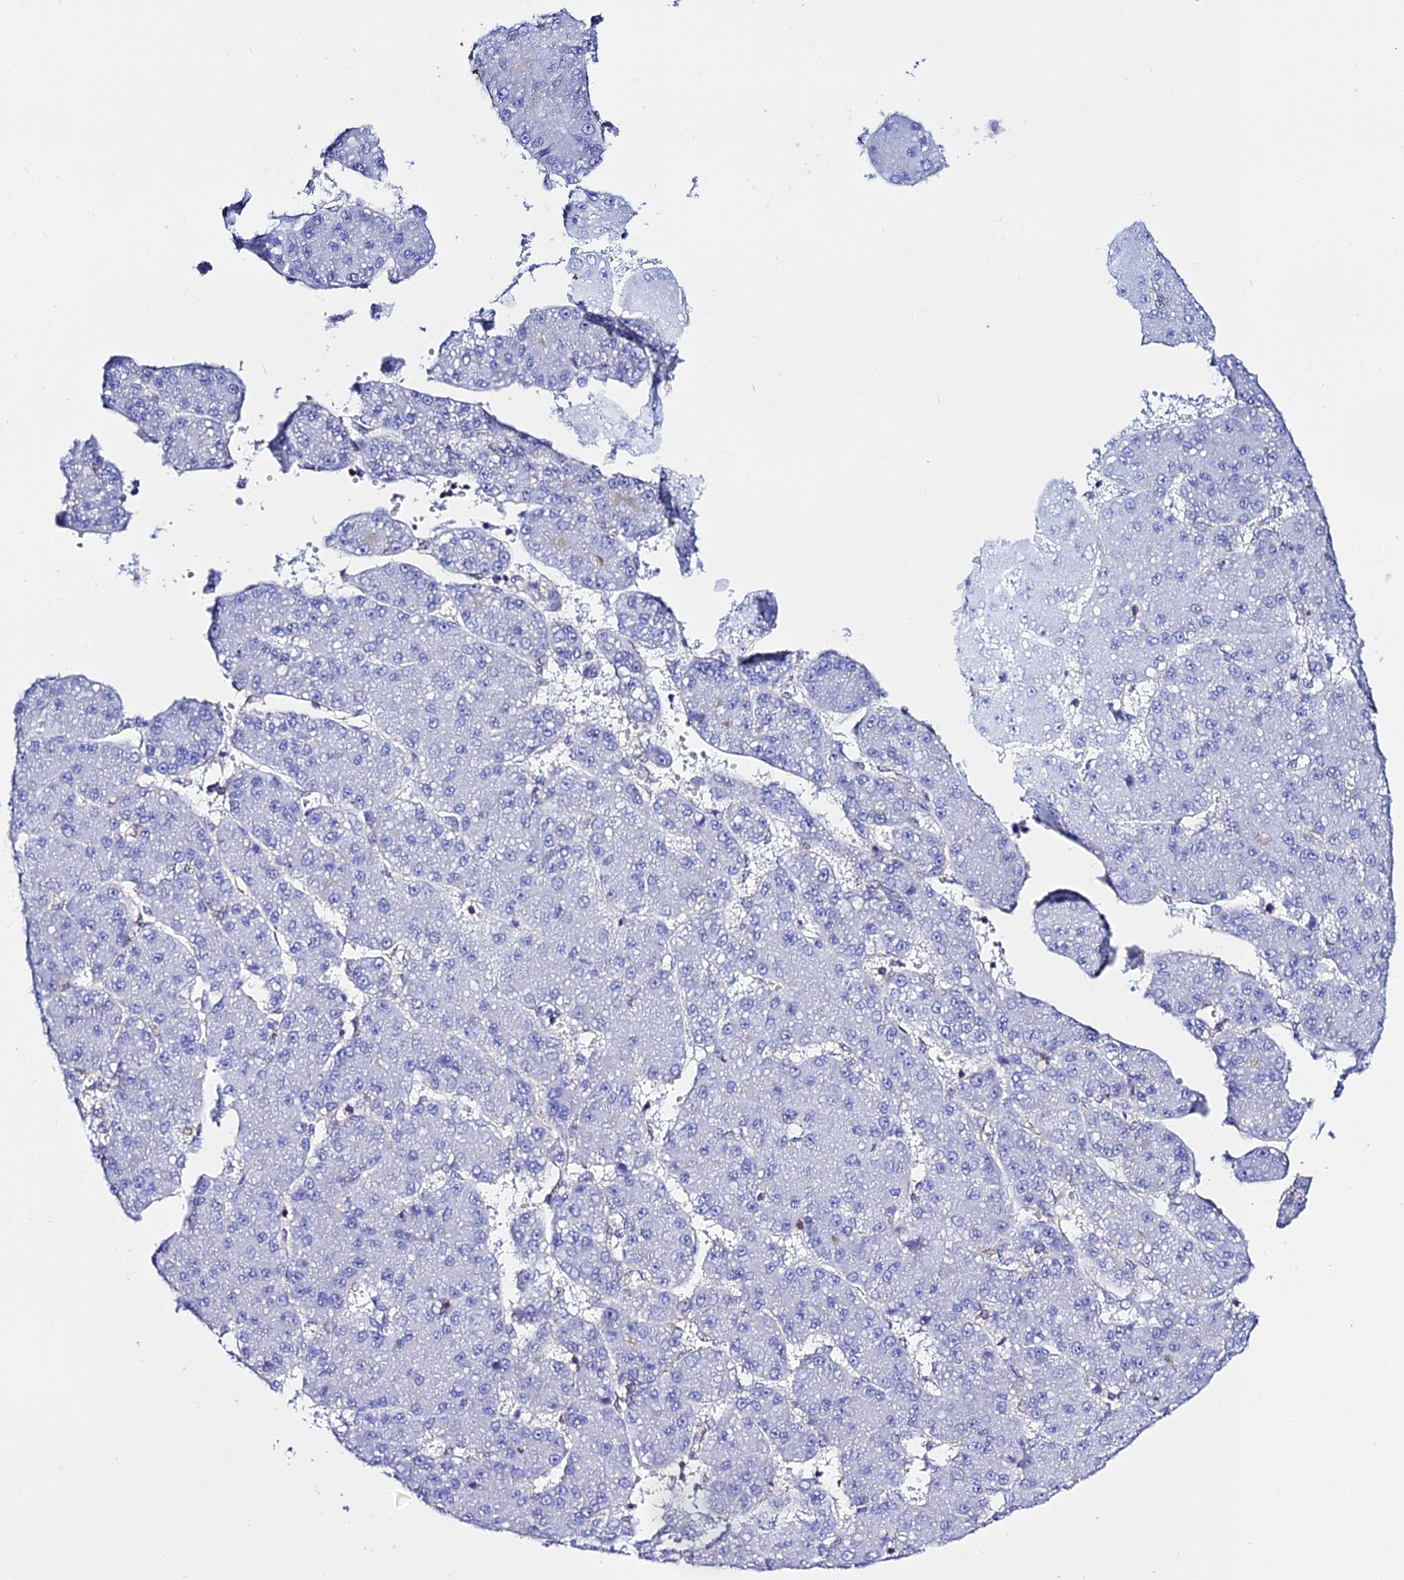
{"staining": {"intensity": "negative", "quantity": "none", "location": "none"}, "tissue": "liver cancer", "cell_type": "Tumor cells", "image_type": "cancer", "snomed": [{"axis": "morphology", "description": "Carcinoma, Hepatocellular, NOS"}, {"axis": "topography", "description": "Liver"}], "caption": "Tumor cells show no significant protein expression in liver cancer. The staining was performed using DAB to visualize the protein expression in brown, while the nuclei were stained in blue with hematoxylin (Magnification: 20x).", "gene": "S100A16", "patient": {"sex": "male", "age": 67}}